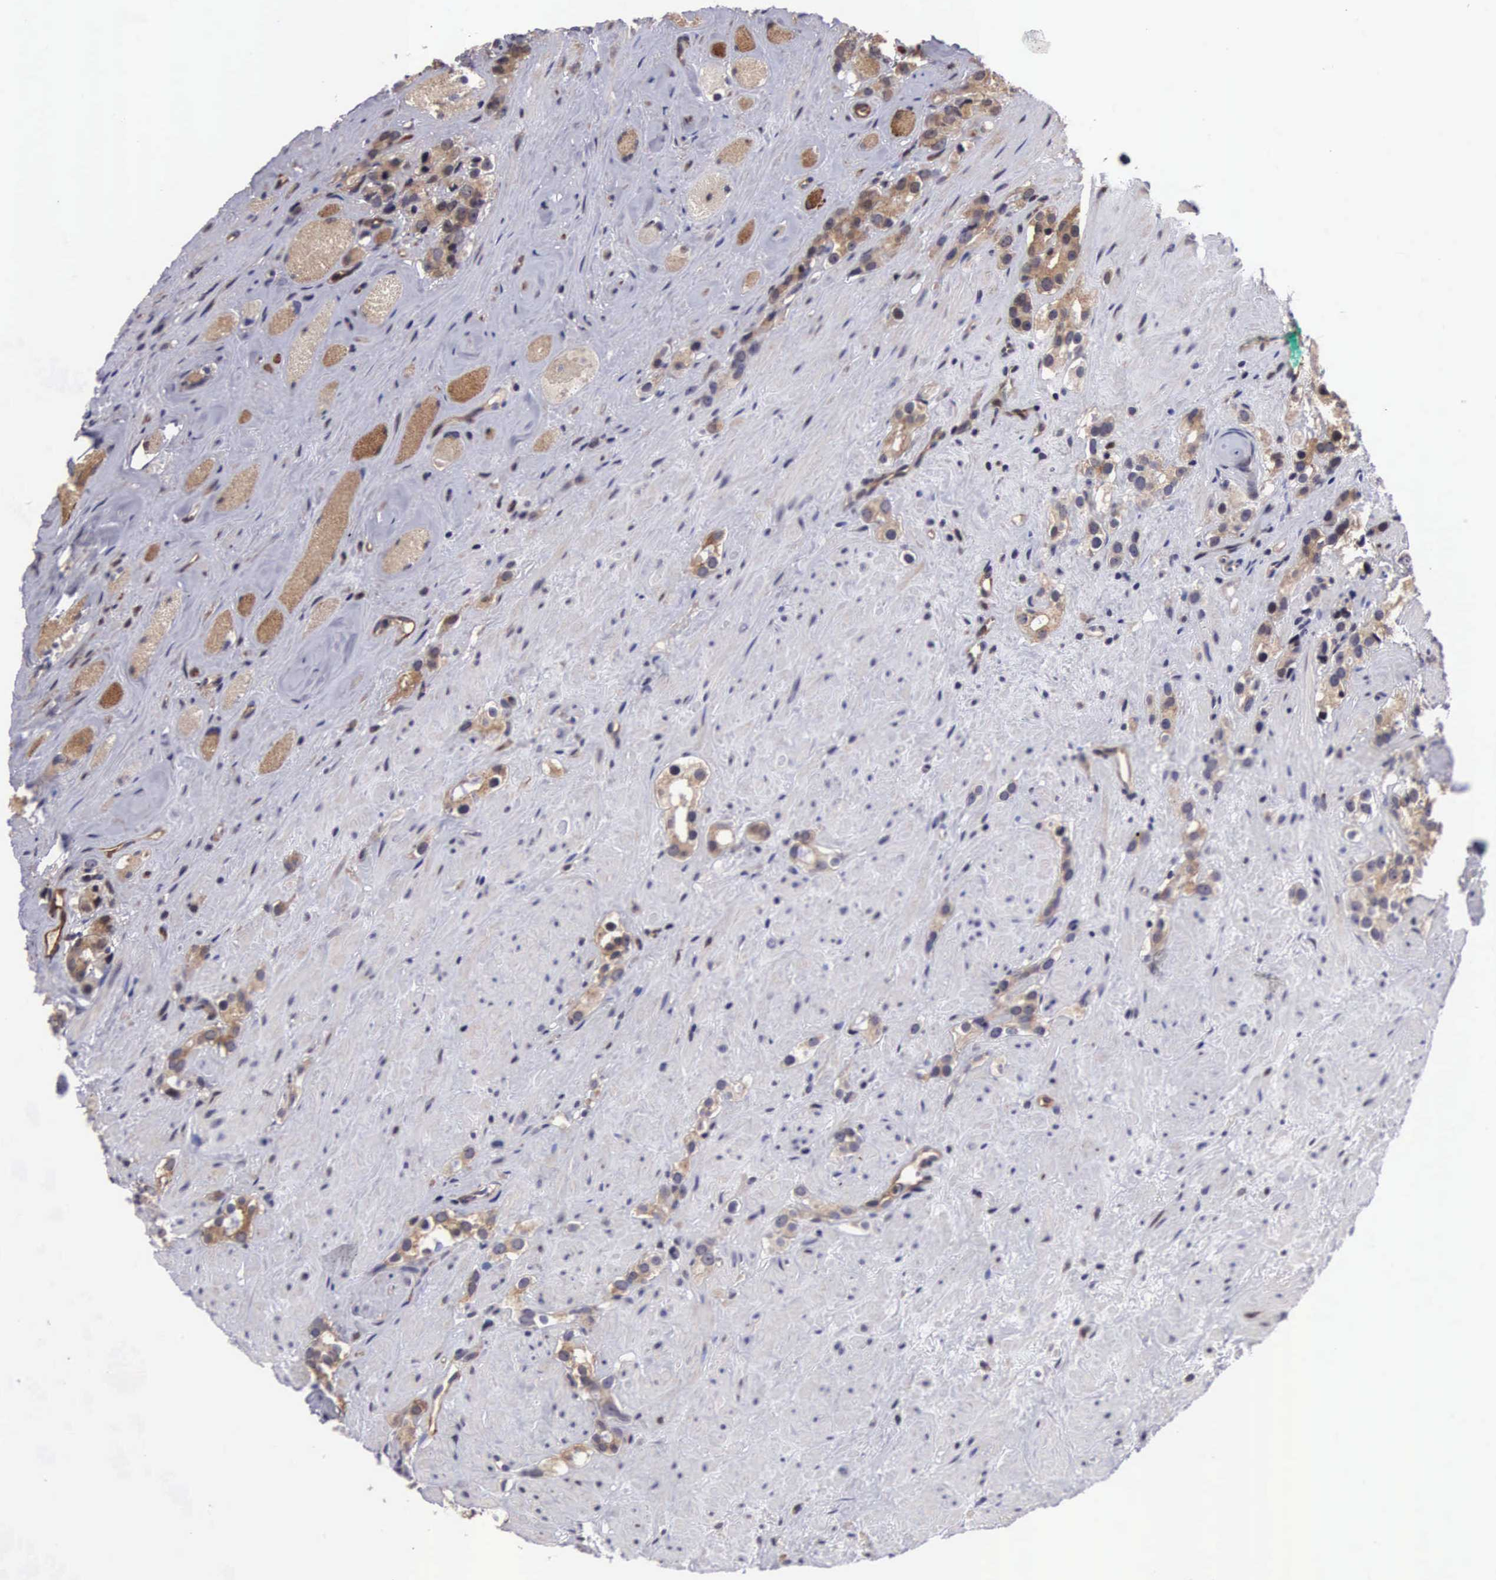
{"staining": {"intensity": "moderate", "quantity": ">75%", "location": "cytoplasmic/membranous,nuclear"}, "tissue": "prostate cancer", "cell_type": "Tumor cells", "image_type": "cancer", "snomed": [{"axis": "morphology", "description": "Adenocarcinoma, Medium grade"}, {"axis": "topography", "description": "Prostate"}], "caption": "Medium-grade adenocarcinoma (prostate) stained with DAB (3,3'-diaminobenzidine) immunohistochemistry shows medium levels of moderate cytoplasmic/membranous and nuclear positivity in about >75% of tumor cells. The staining was performed using DAB to visualize the protein expression in brown, while the nuclei were stained in blue with hematoxylin (Magnification: 20x).", "gene": "EMID1", "patient": {"sex": "male", "age": 73}}